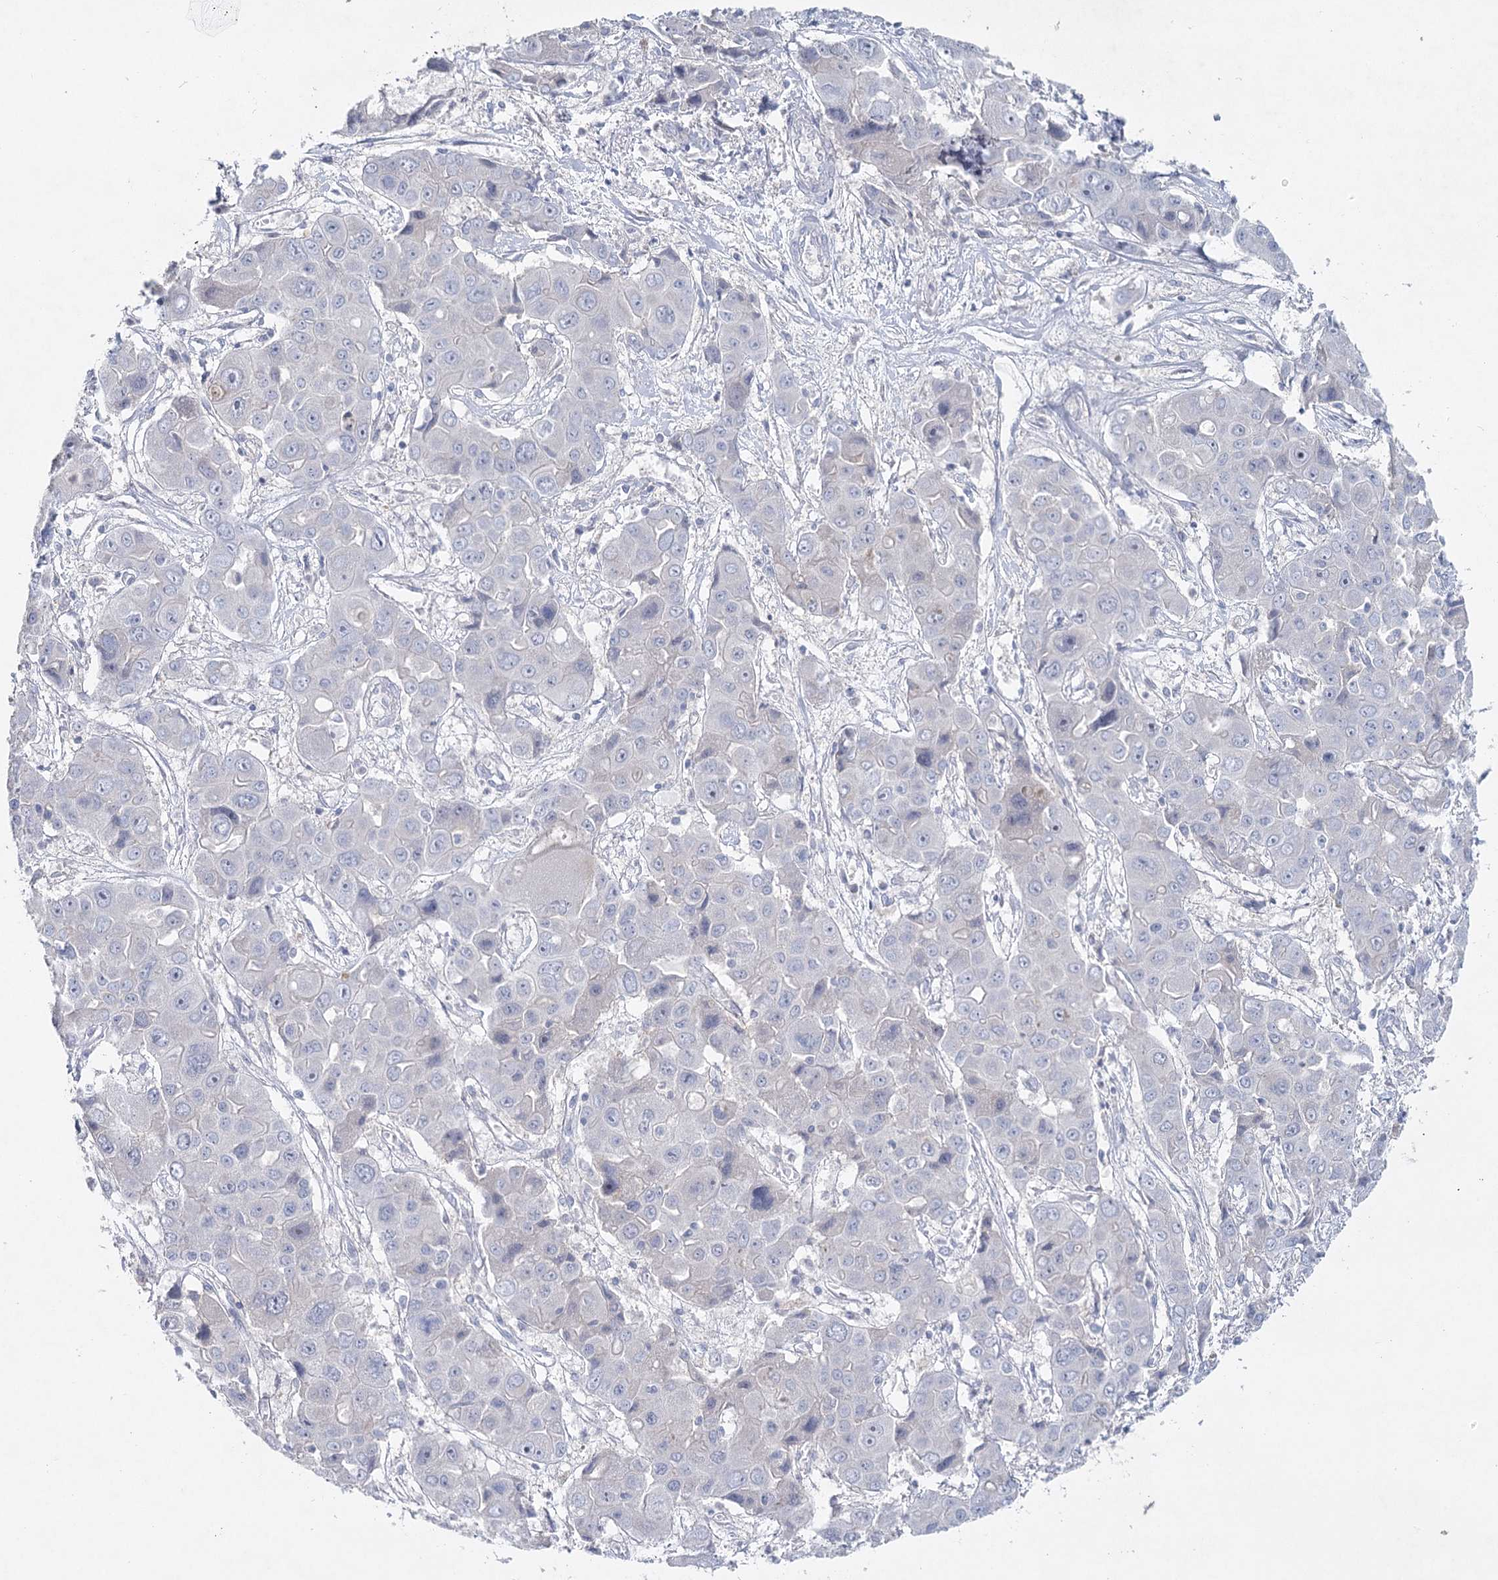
{"staining": {"intensity": "negative", "quantity": "none", "location": "none"}, "tissue": "liver cancer", "cell_type": "Tumor cells", "image_type": "cancer", "snomed": [{"axis": "morphology", "description": "Cholangiocarcinoma"}, {"axis": "topography", "description": "Liver"}], "caption": "Tumor cells are negative for brown protein staining in liver cancer (cholangiocarcinoma). The staining was performed using DAB to visualize the protein expression in brown, while the nuclei were stained in blue with hematoxylin (Magnification: 20x).", "gene": "MAP3K13", "patient": {"sex": "male", "age": 67}}